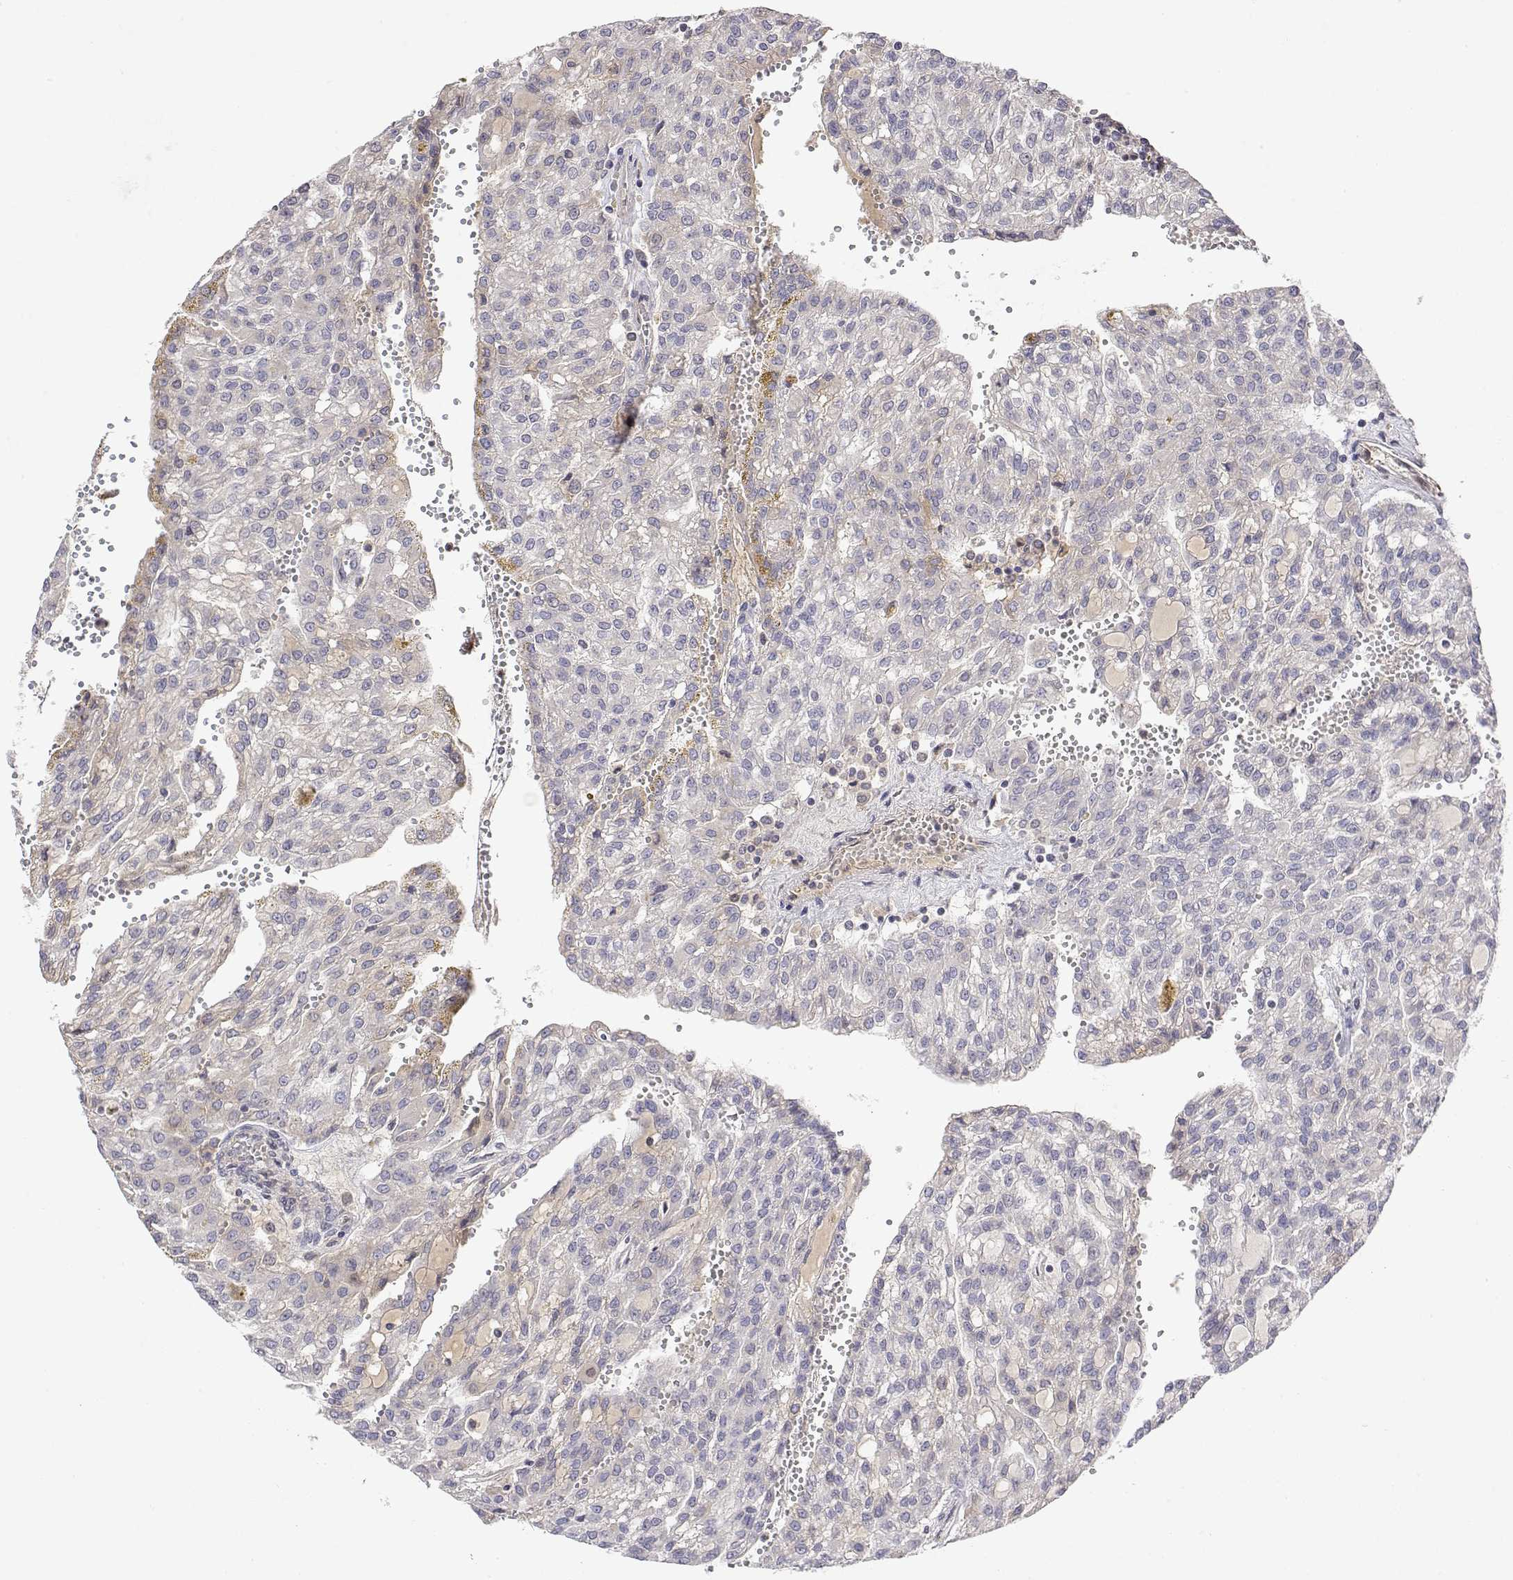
{"staining": {"intensity": "negative", "quantity": "none", "location": "none"}, "tissue": "renal cancer", "cell_type": "Tumor cells", "image_type": "cancer", "snomed": [{"axis": "morphology", "description": "Adenocarcinoma, NOS"}, {"axis": "topography", "description": "Kidney"}], "caption": "Immunohistochemical staining of adenocarcinoma (renal) reveals no significant positivity in tumor cells.", "gene": "IGFBP4", "patient": {"sex": "male", "age": 63}}